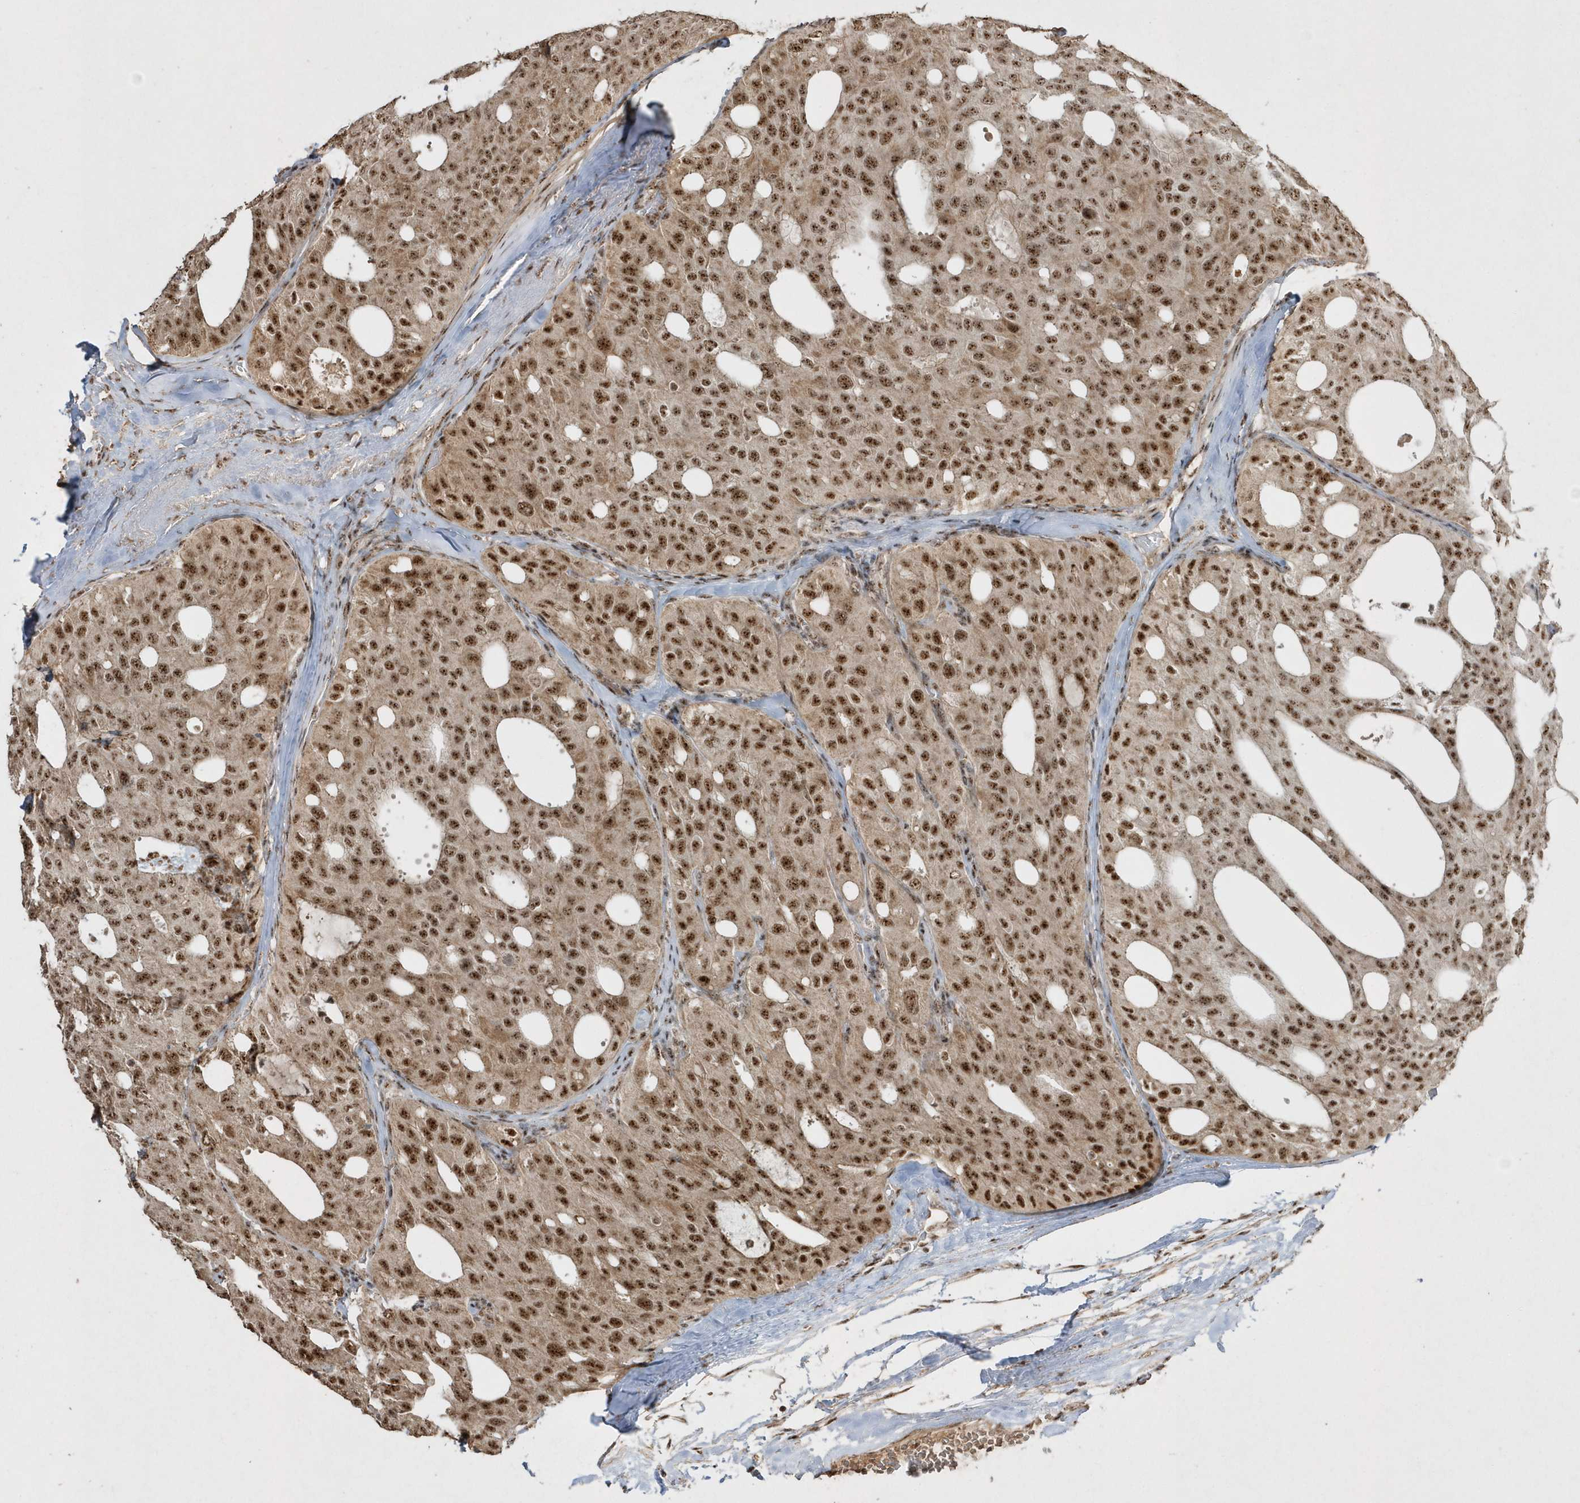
{"staining": {"intensity": "strong", "quantity": ">75%", "location": "nuclear"}, "tissue": "thyroid cancer", "cell_type": "Tumor cells", "image_type": "cancer", "snomed": [{"axis": "morphology", "description": "Follicular adenoma carcinoma, NOS"}, {"axis": "topography", "description": "Thyroid gland"}], "caption": "Human thyroid cancer stained with a protein marker reveals strong staining in tumor cells.", "gene": "POLR3B", "patient": {"sex": "male", "age": 75}}